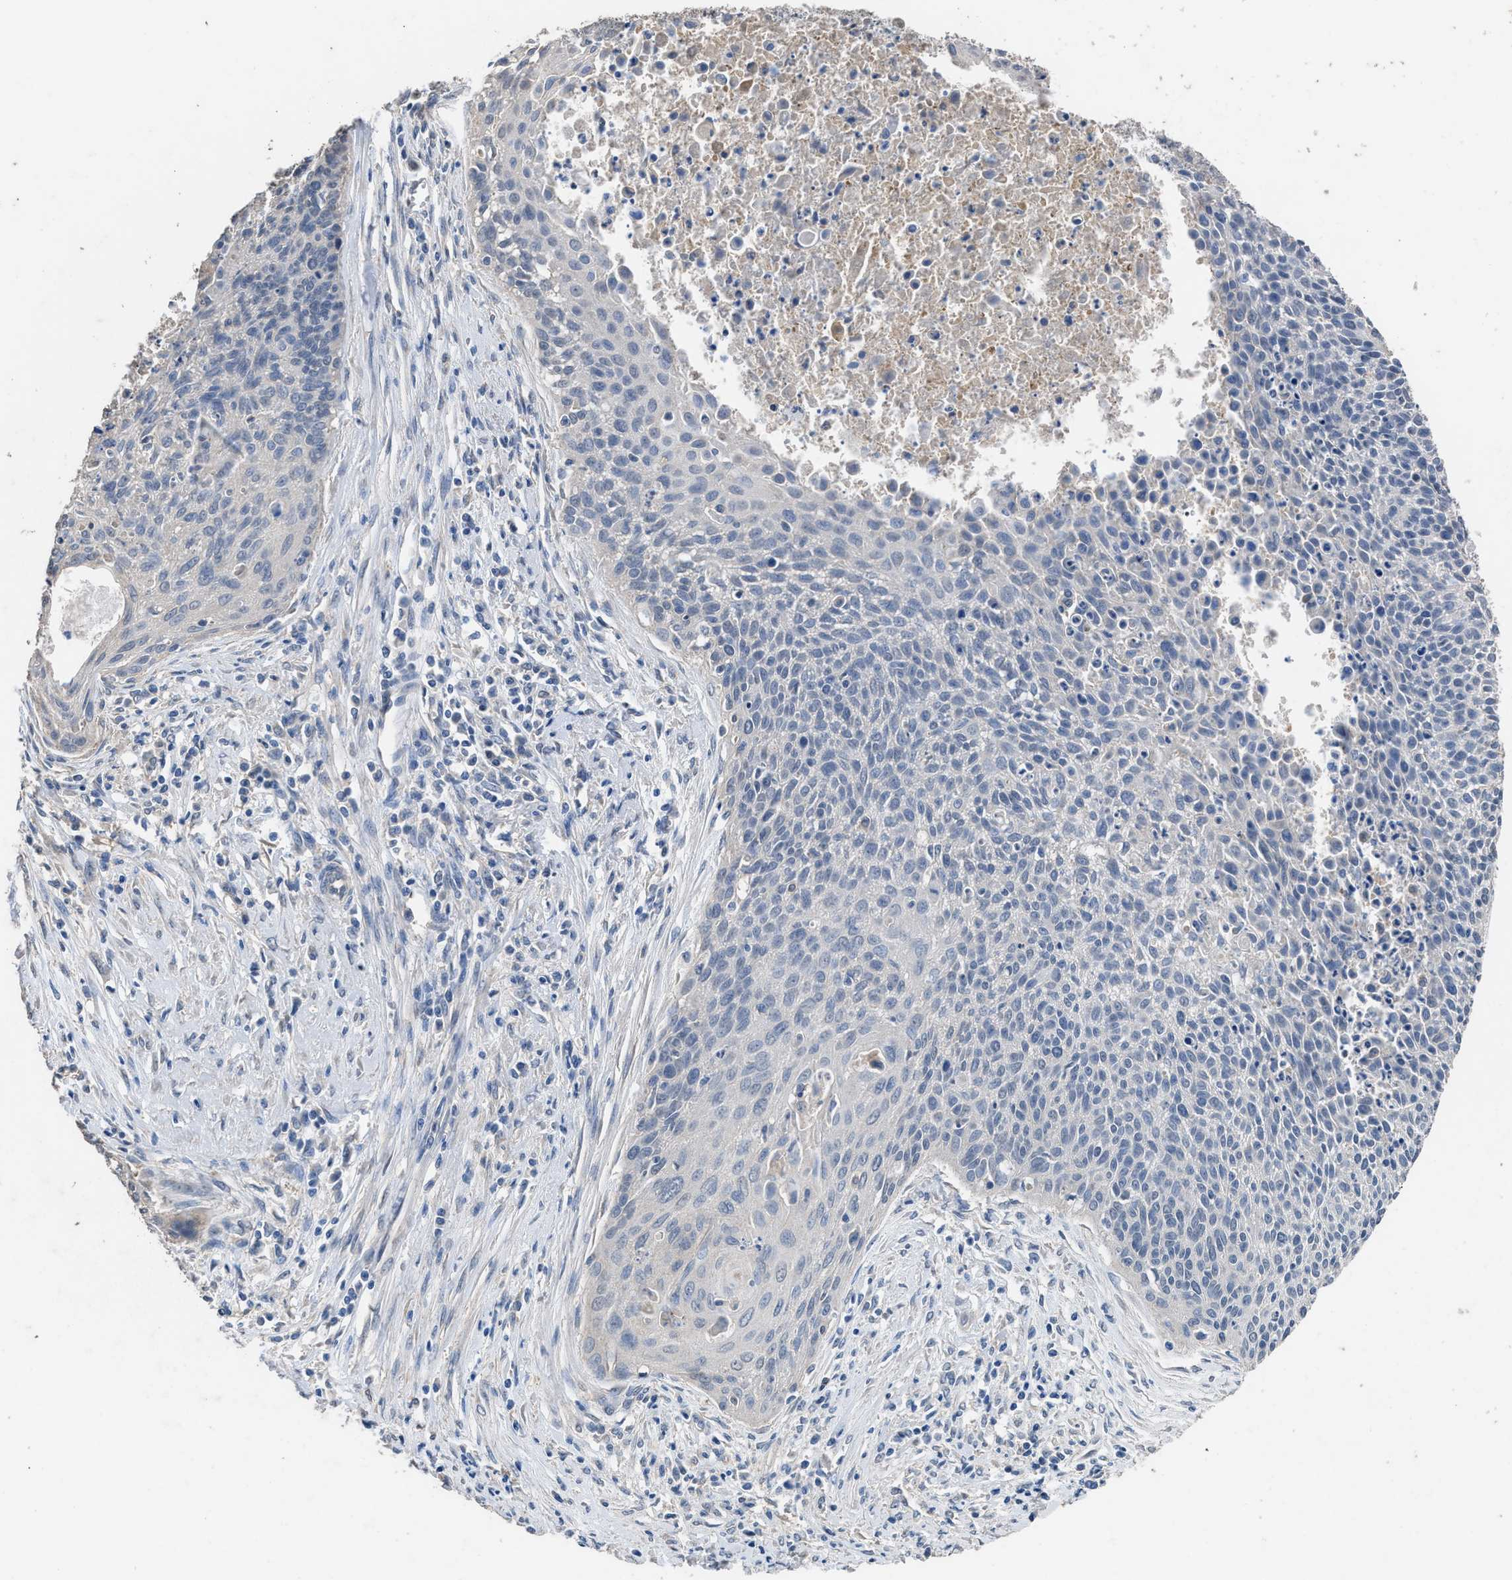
{"staining": {"intensity": "negative", "quantity": "none", "location": "none"}, "tissue": "cervical cancer", "cell_type": "Tumor cells", "image_type": "cancer", "snomed": [{"axis": "morphology", "description": "Squamous cell carcinoma, NOS"}, {"axis": "topography", "description": "Cervix"}], "caption": "Immunohistochemical staining of human cervical squamous cell carcinoma reveals no significant expression in tumor cells.", "gene": "ITSN1", "patient": {"sex": "female", "age": 55}}